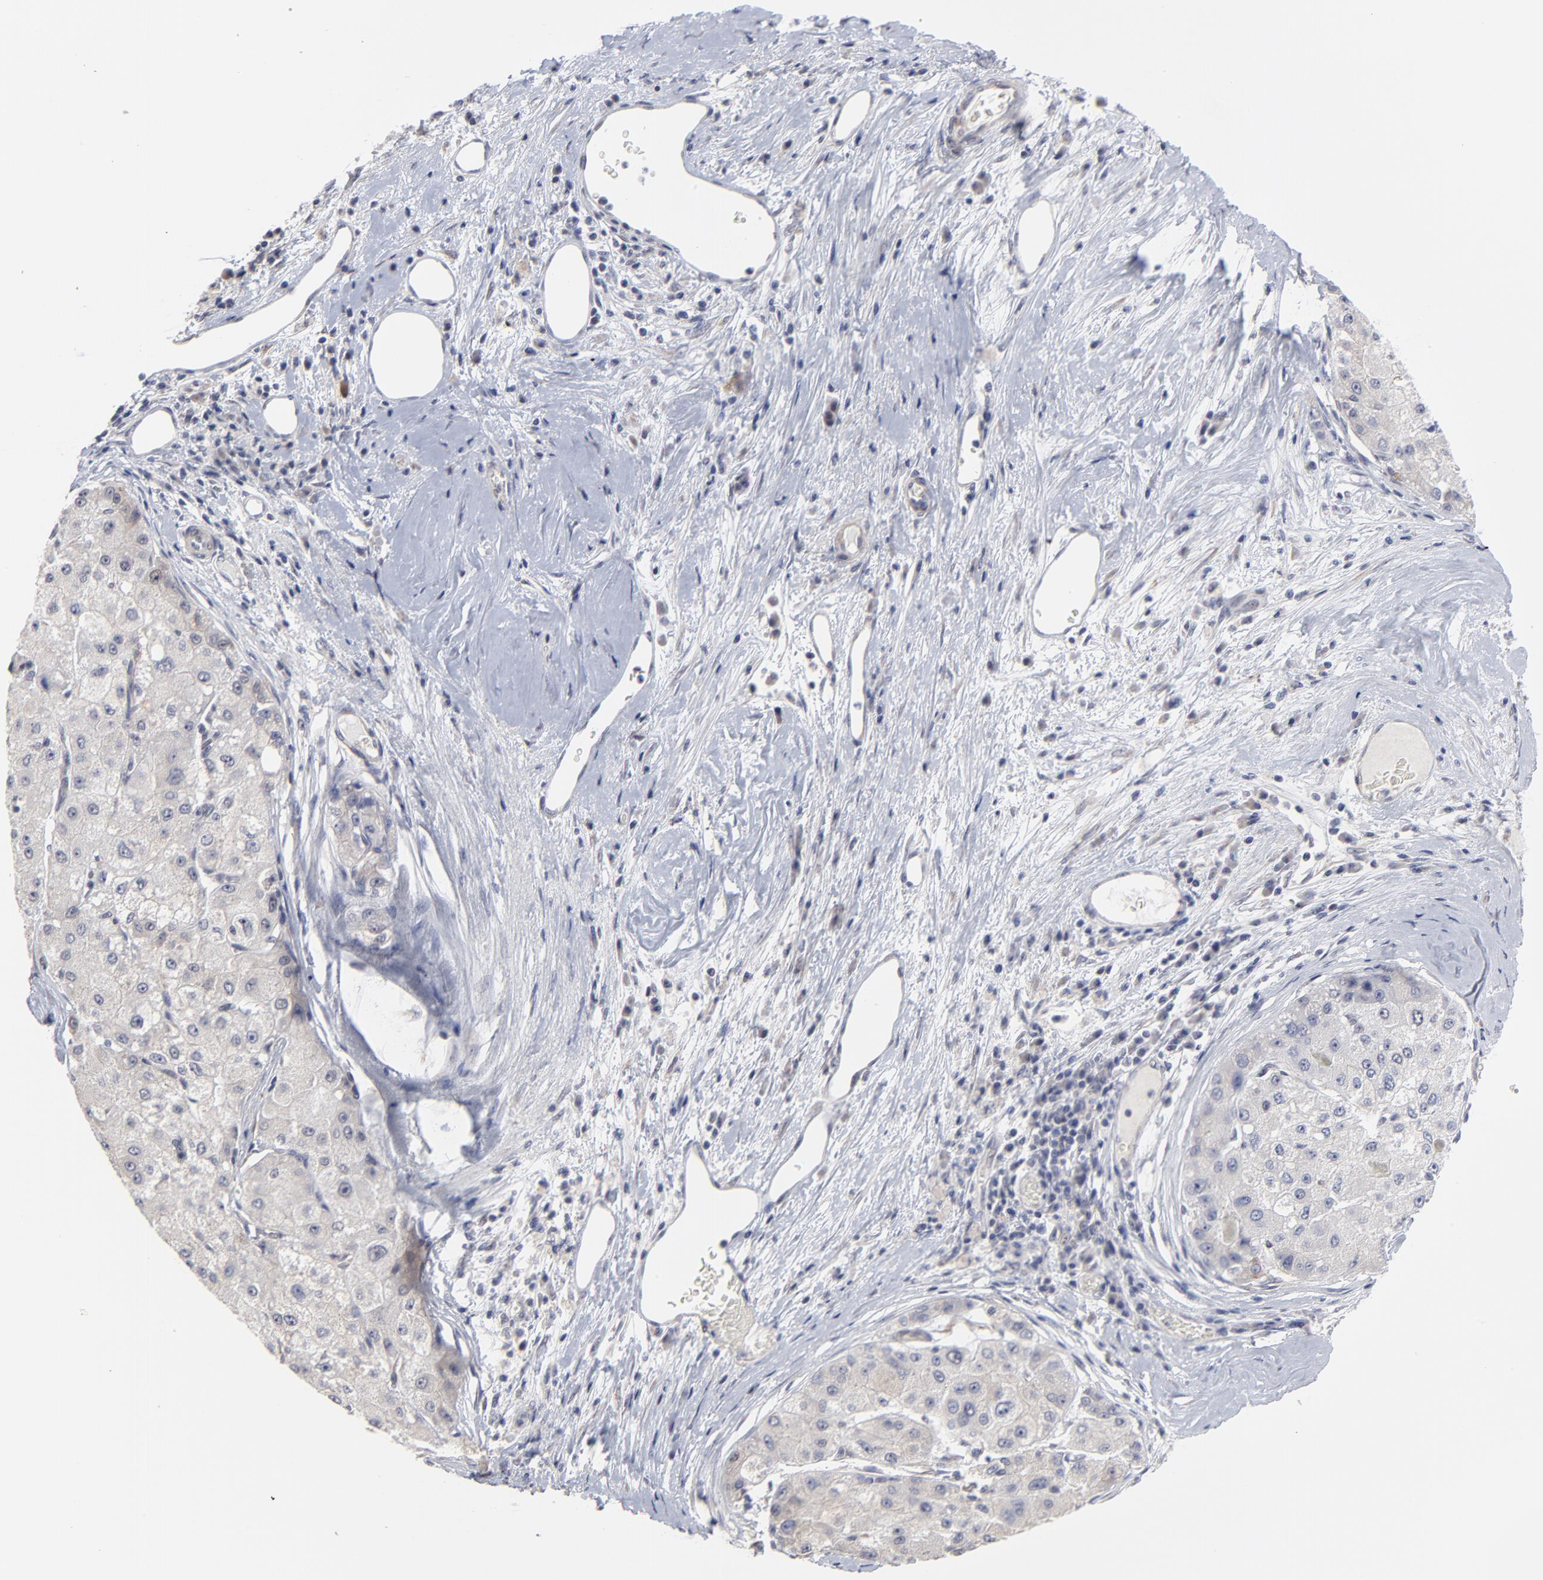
{"staining": {"intensity": "negative", "quantity": "none", "location": "none"}, "tissue": "liver cancer", "cell_type": "Tumor cells", "image_type": "cancer", "snomed": [{"axis": "morphology", "description": "Carcinoma, Hepatocellular, NOS"}, {"axis": "topography", "description": "Liver"}], "caption": "DAB (3,3'-diaminobenzidine) immunohistochemical staining of human liver cancer (hepatocellular carcinoma) demonstrates no significant positivity in tumor cells.", "gene": "MAGEA10", "patient": {"sex": "male", "age": 80}}